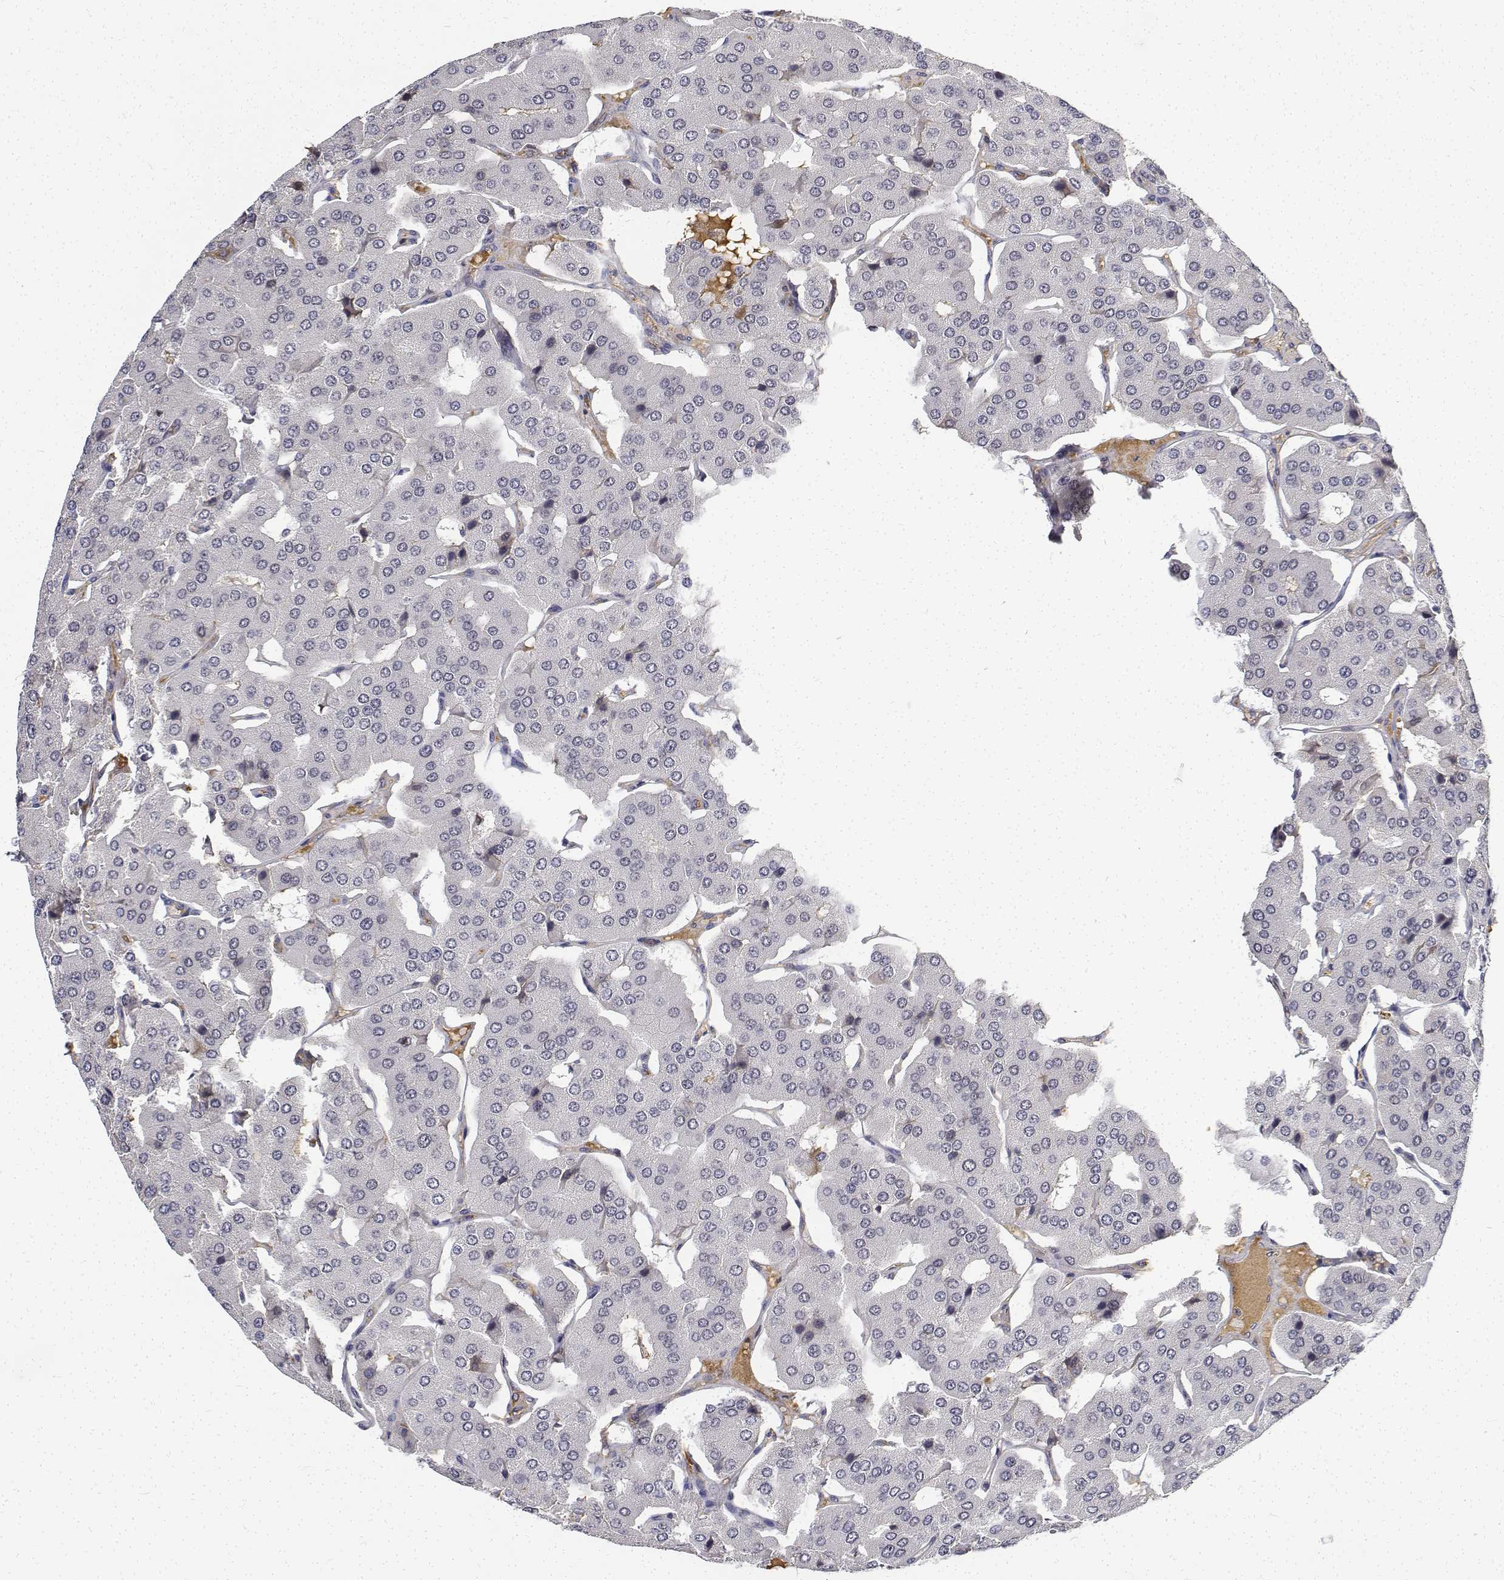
{"staining": {"intensity": "negative", "quantity": "none", "location": "none"}, "tissue": "parathyroid gland", "cell_type": "Glandular cells", "image_type": "normal", "snomed": [{"axis": "morphology", "description": "Normal tissue, NOS"}, {"axis": "morphology", "description": "Adenoma, NOS"}, {"axis": "topography", "description": "Parathyroid gland"}], "caption": "High power microscopy micrograph of an IHC photomicrograph of unremarkable parathyroid gland, revealing no significant expression in glandular cells.", "gene": "ATRX", "patient": {"sex": "female", "age": 86}}